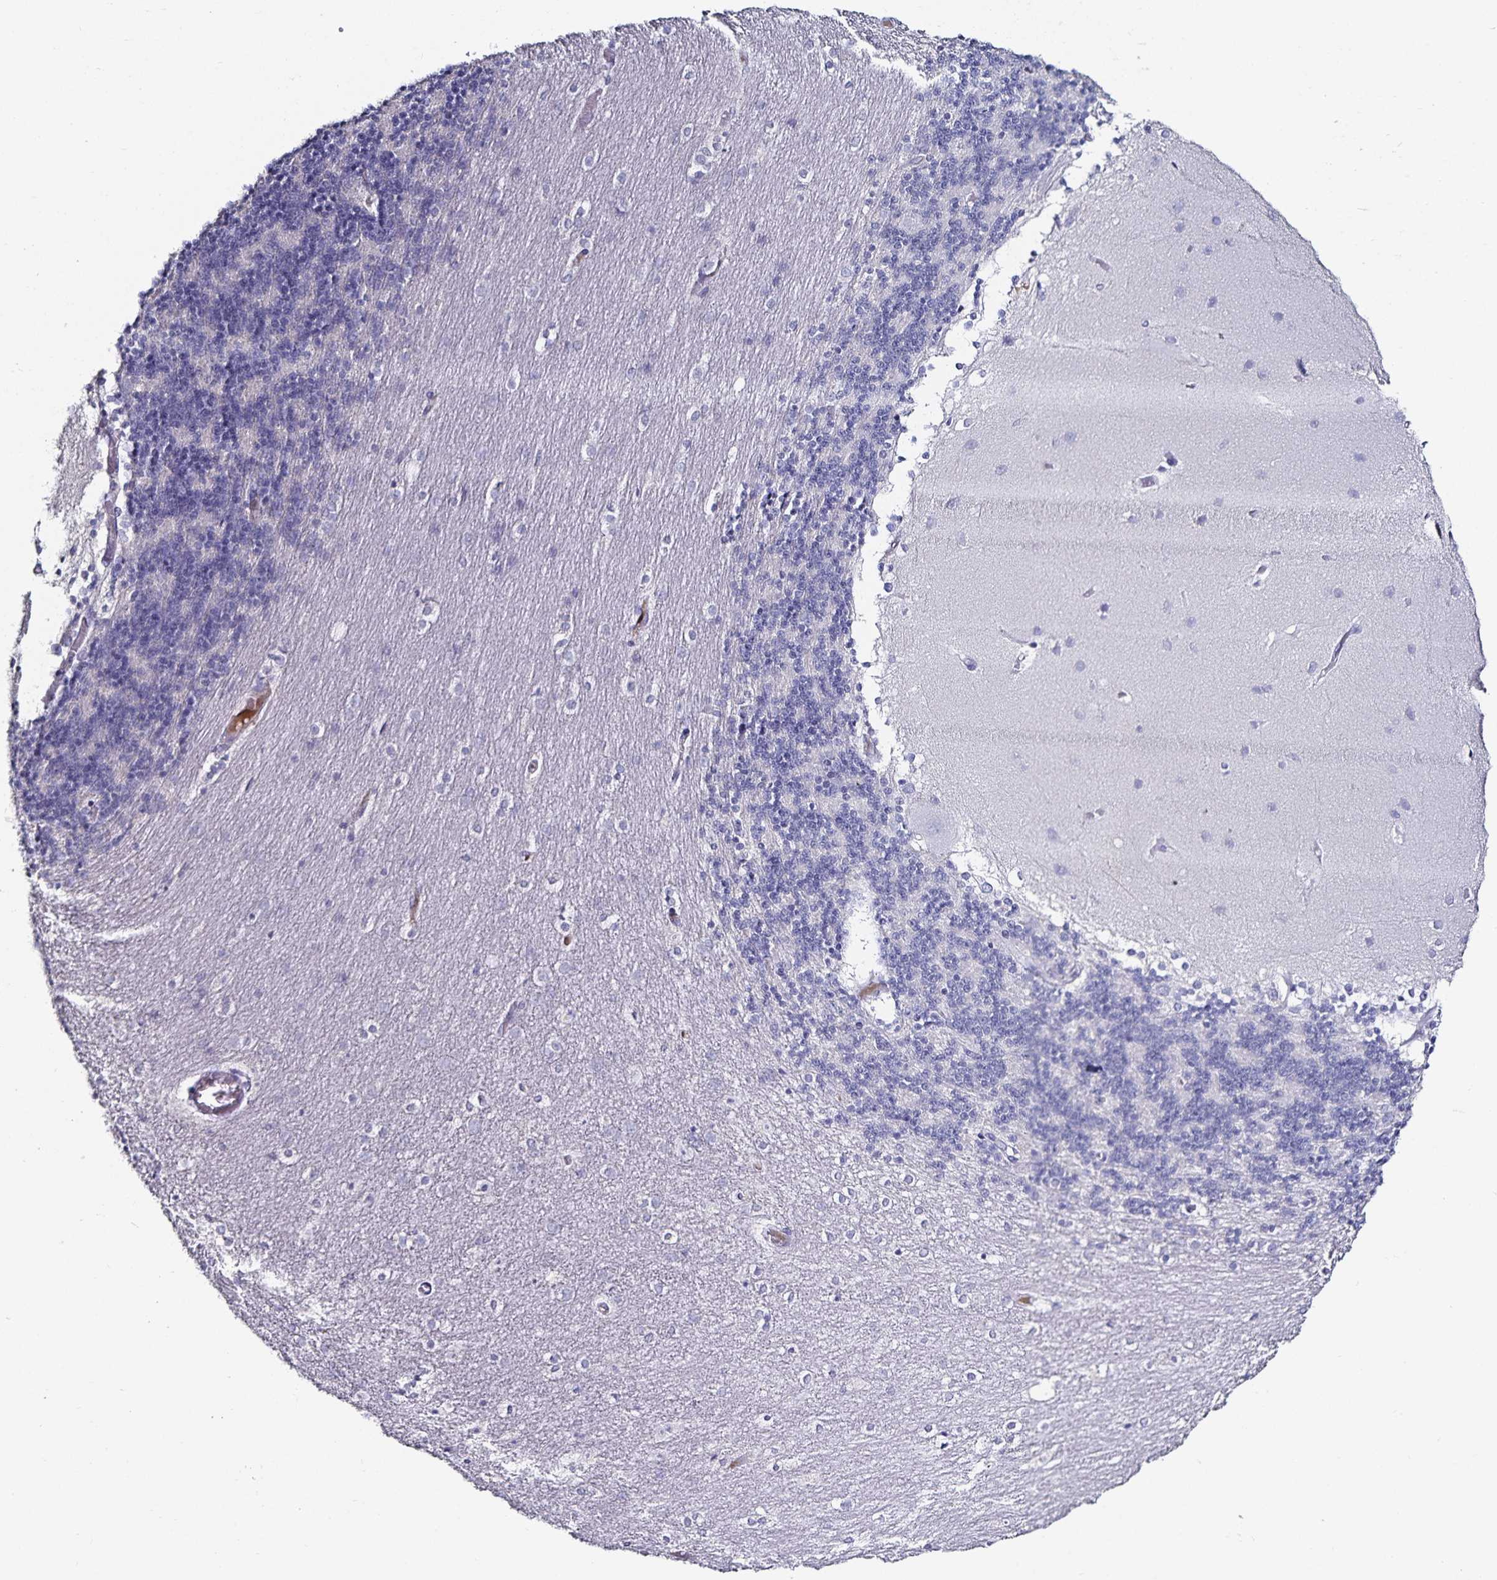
{"staining": {"intensity": "negative", "quantity": "none", "location": "none"}, "tissue": "cerebellum", "cell_type": "Cells in granular layer", "image_type": "normal", "snomed": [{"axis": "morphology", "description": "Normal tissue, NOS"}, {"axis": "topography", "description": "Cerebellum"}], "caption": "Cells in granular layer show no significant expression in normal cerebellum. Nuclei are stained in blue.", "gene": "TTR", "patient": {"sex": "female", "age": 54}}